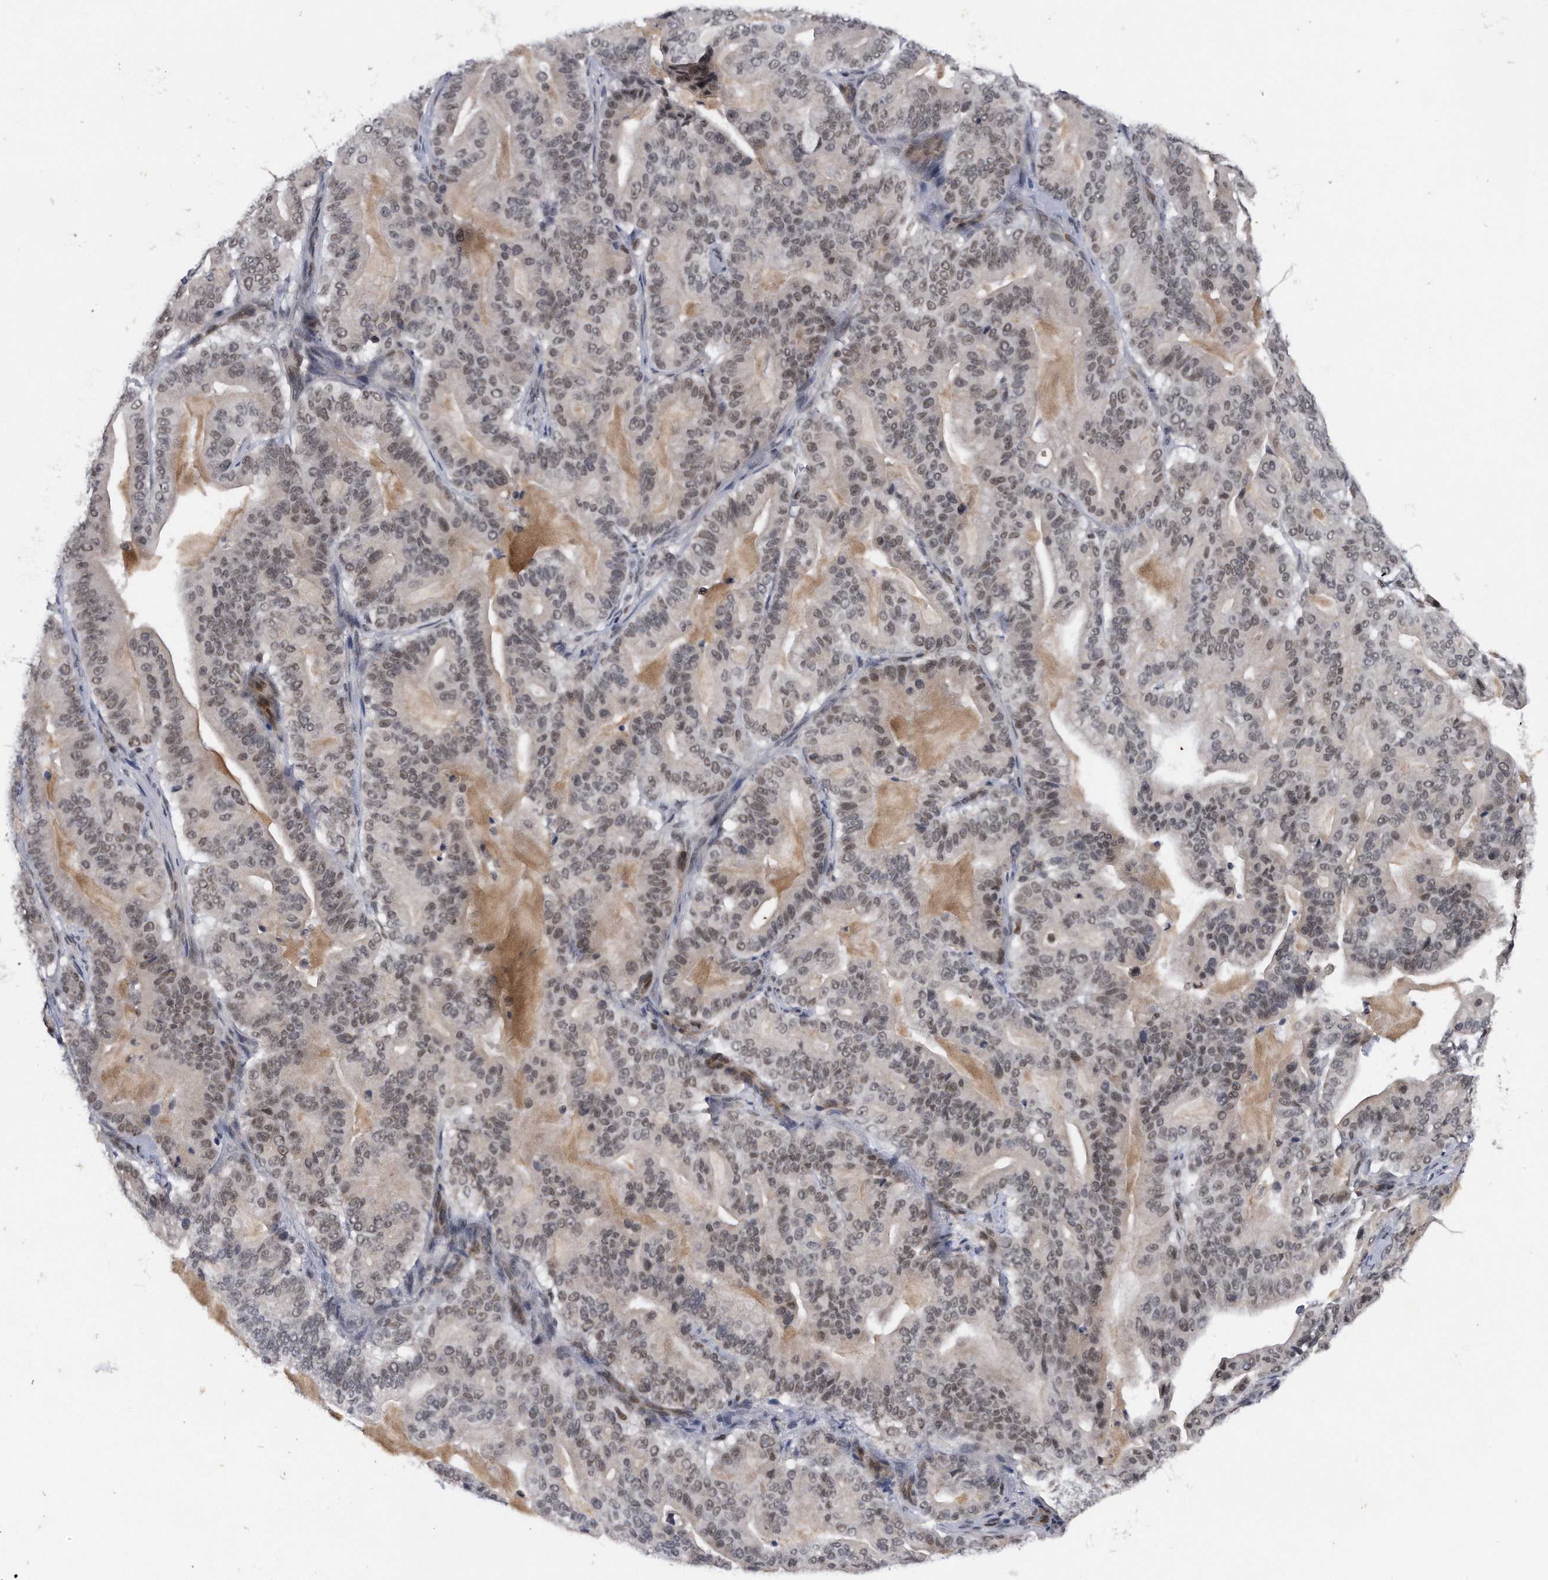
{"staining": {"intensity": "moderate", "quantity": ">75%", "location": "nuclear"}, "tissue": "pancreatic cancer", "cell_type": "Tumor cells", "image_type": "cancer", "snomed": [{"axis": "morphology", "description": "Adenocarcinoma, NOS"}, {"axis": "topography", "description": "Pancreas"}], "caption": "Human pancreatic adenocarcinoma stained with a protein marker demonstrates moderate staining in tumor cells.", "gene": "VIRMA", "patient": {"sex": "male", "age": 63}}